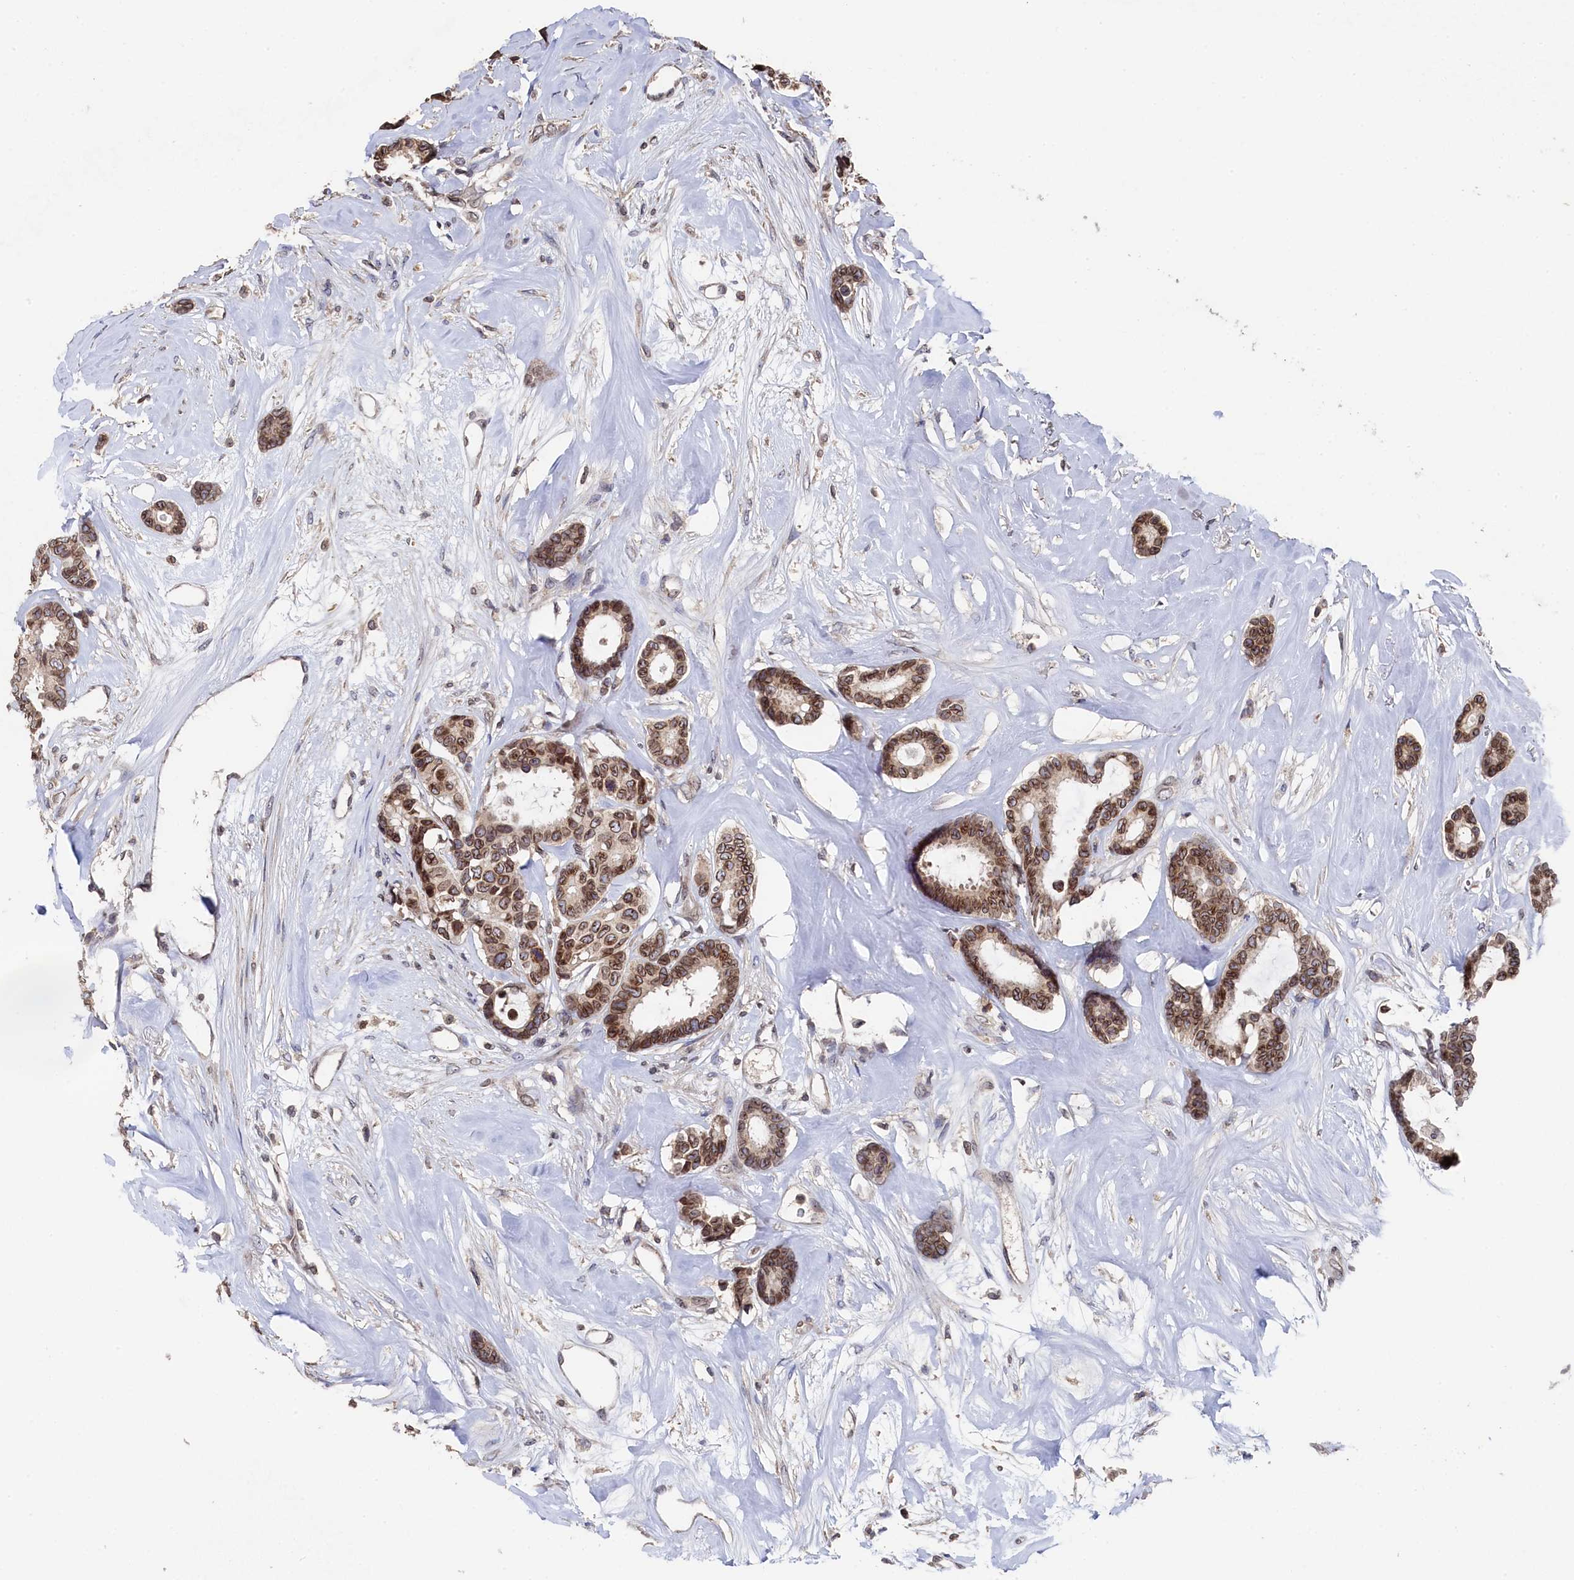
{"staining": {"intensity": "moderate", "quantity": ">75%", "location": "cytoplasmic/membranous,nuclear"}, "tissue": "breast cancer", "cell_type": "Tumor cells", "image_type": "cancer", "snomed": [{"axis": "morphology", "description": "Duct carcinoma"}, {"axis": "topography", "description": "Breast"}], "caption": "A high-resolution micrograph shows immunohistochemistry (IHC) staining of breast intraductal carcinoma, which shows moderate cytoplasmic/membranous and nuclear staining in approximately >75% of tumor cells. Immunohistochemistry stains the protein in brown and the nuclei are stained blue.", "gene": "ANKEF1", "patient": {"sex": "female", "age": 87}}